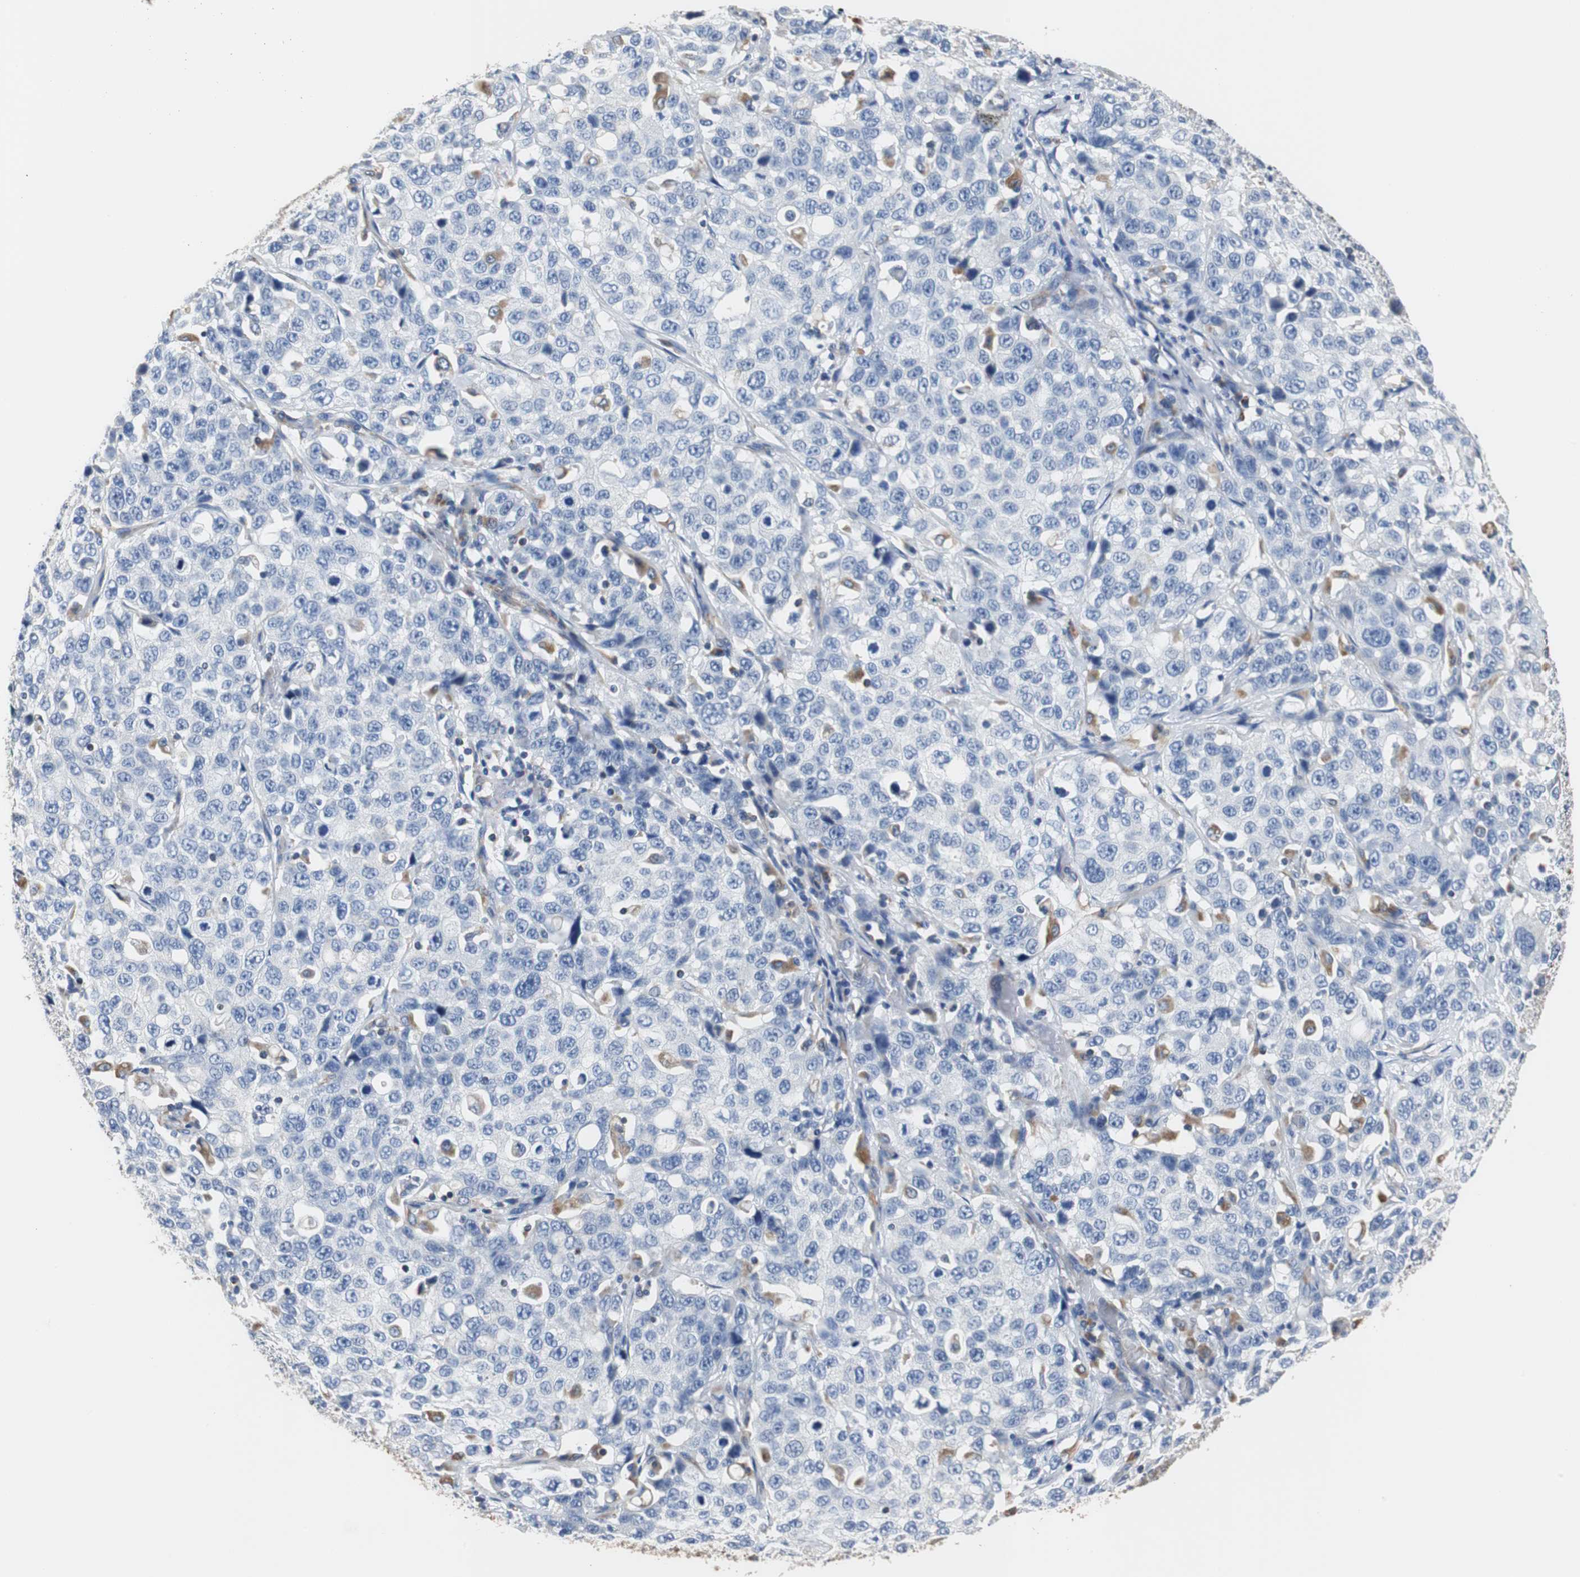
{"staining": {"intensity": "negative", "quantity": "none", "location": "none"}, "tissue": "stomach cancer", "cell_type": "Tumor cells", "image_type": "cancer", "snomed": [{"axis": "morphology", "description": "Normal tissue, NOS"}, {"axis": "morphology", "description": "Adenocarcinoma, NOS"}, {"axis": "topography", "description": "Stomach"}], "caption": "DAB (3,3'-diaminobenzidine) immunohistochemical staining of human stomach adenocarcinoma reveals no significant positivity in tumor cells.", "gene": "PCK1", "patient": {"sex": "male", "age": 48}}